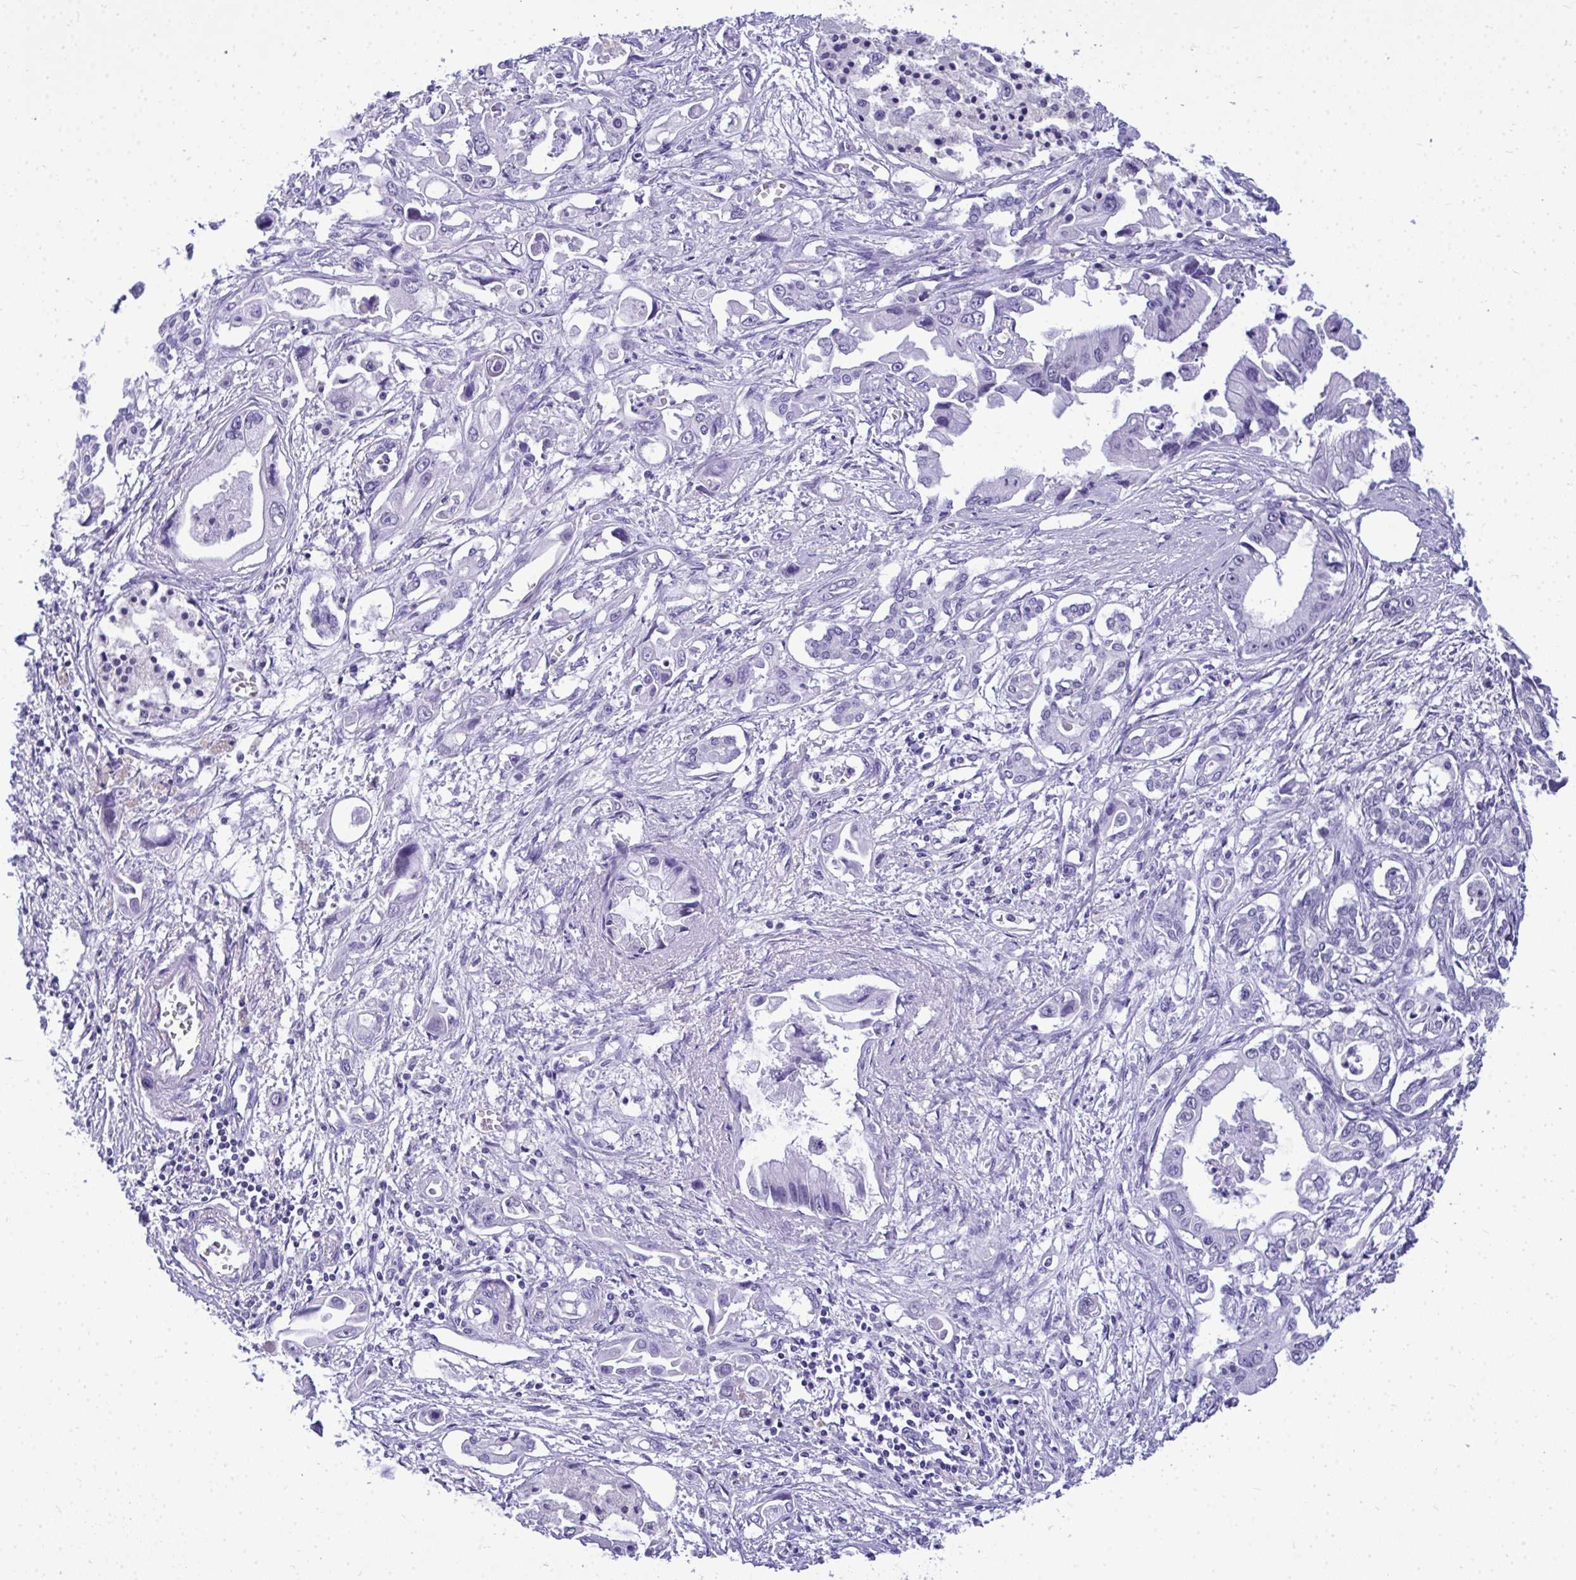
{"staining": {"intensity": "negative", "quantity": "none", "location": "none"}, "tissue": "pancreatic cancer", "cell_type": "Tumor cells", "image_type": "cancer", "snomed": [{"axis": "morphology", "description": "Adenocarcinoma, NOS"}, {"axis": "topography", "description": "Pancreas"}], "caption": "IHC of pancreatic adenocarcinoma reveals no staining in tumor cells.", "gene": "TEAD4", "patient": {"sex": "male", "age": 84}}